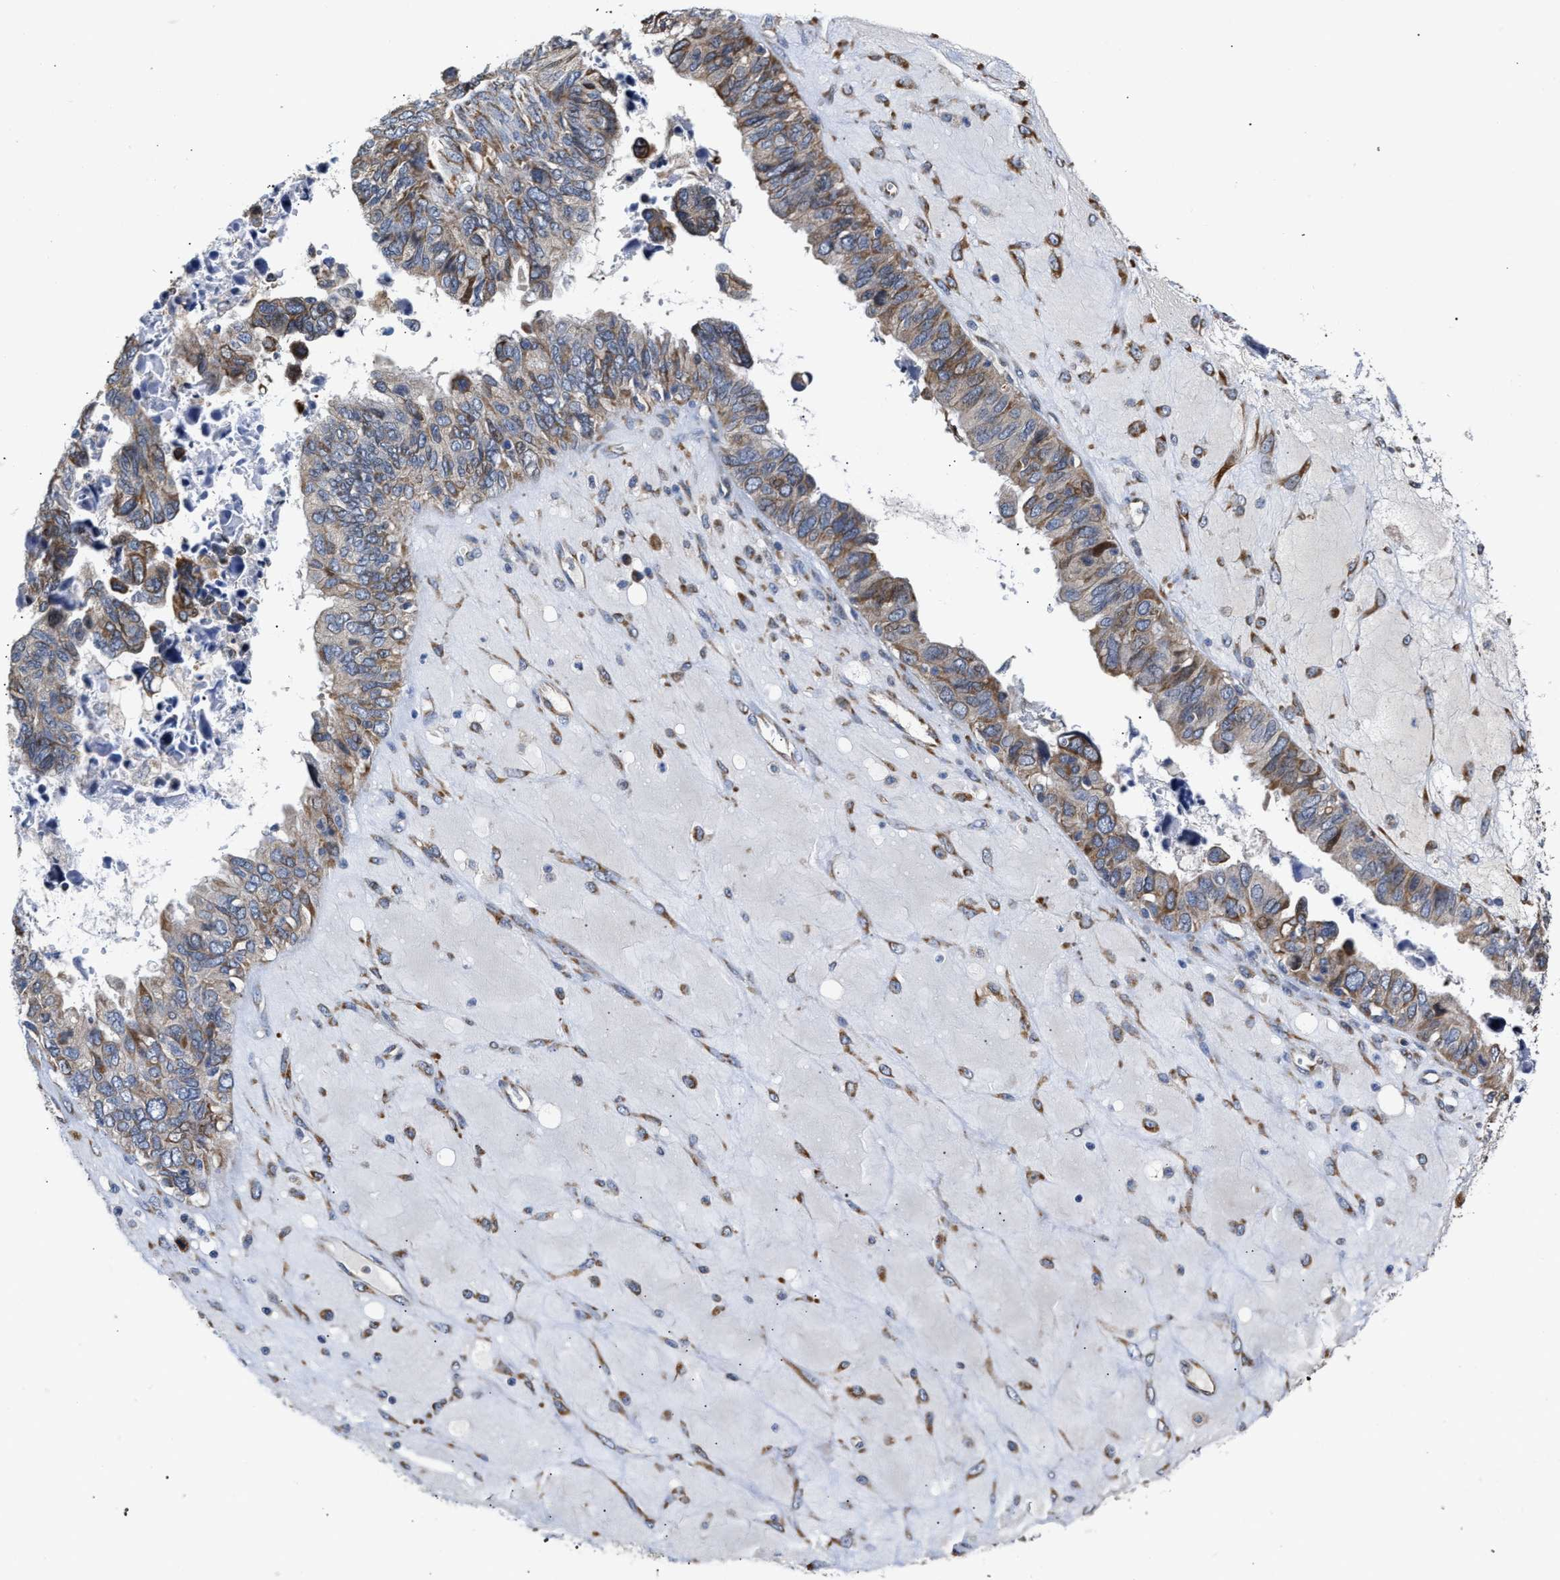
{"staining": {"intensity": "moderate", "quantity": ">75%", "location": "cytoplasmic/membranous"}, "tissue": "ovarian cancer", "cell_type": "Tumor cells", "image_type": "cancer", "snomed": [{"axis": "morphology", "description": "Cystadenocarcinoma, serous, NOS"}, {"axis": "topography", "description": "Ovary"}], "caption": "Human ovarian serous cystadenocarcinoma stained with a brown dye reveals moderate cytoplasmic/membranous positive expression in about >75% of tumor cells.", "gene": "MALSU1", "patient": {"sex": "female", "age": 79}}